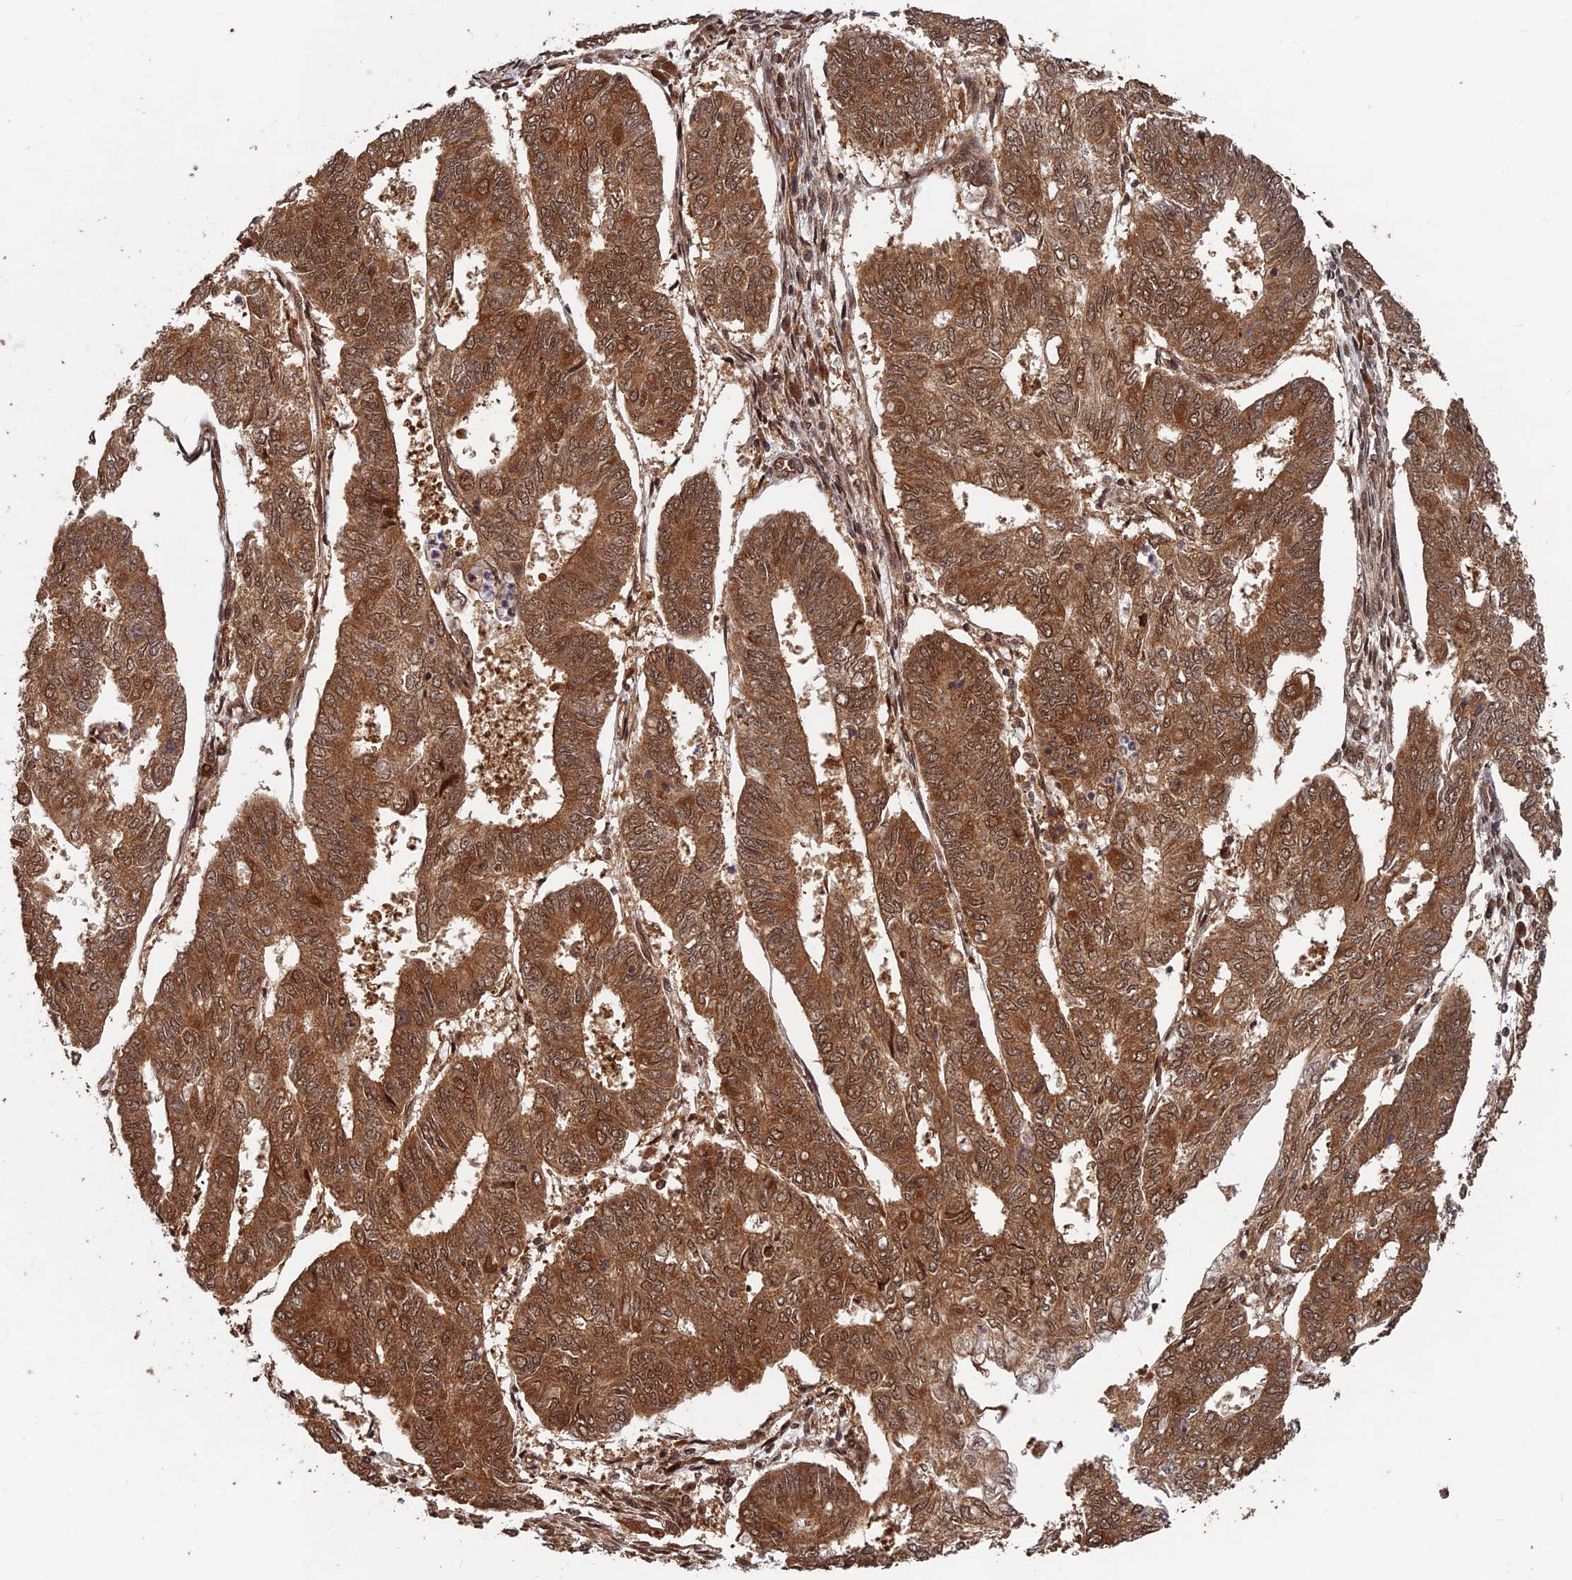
{"staining": {"intensity": "strong", "quantity": ">75%", "location": "cytoplasmic/membranous,nuclear"}, "tissue": "endometrial cancer", "cell_type": "Tumor cells", "image_type": "cancer", "snomed": [{"axis": "morphology", "description": "Adenocarcinoma, NOS"}, {"axis": "topography", "description": "Endometrium"}], "caption": "Protein expression by immunohistochemistry reveals strong cytoplasmic/membranous and nuclear staining in approximately >75% of tumor cells in endometrial cancer (adenocarcinoma).", "gene": "FAM53C", "patient": {"sex": "female", "age": 68}}